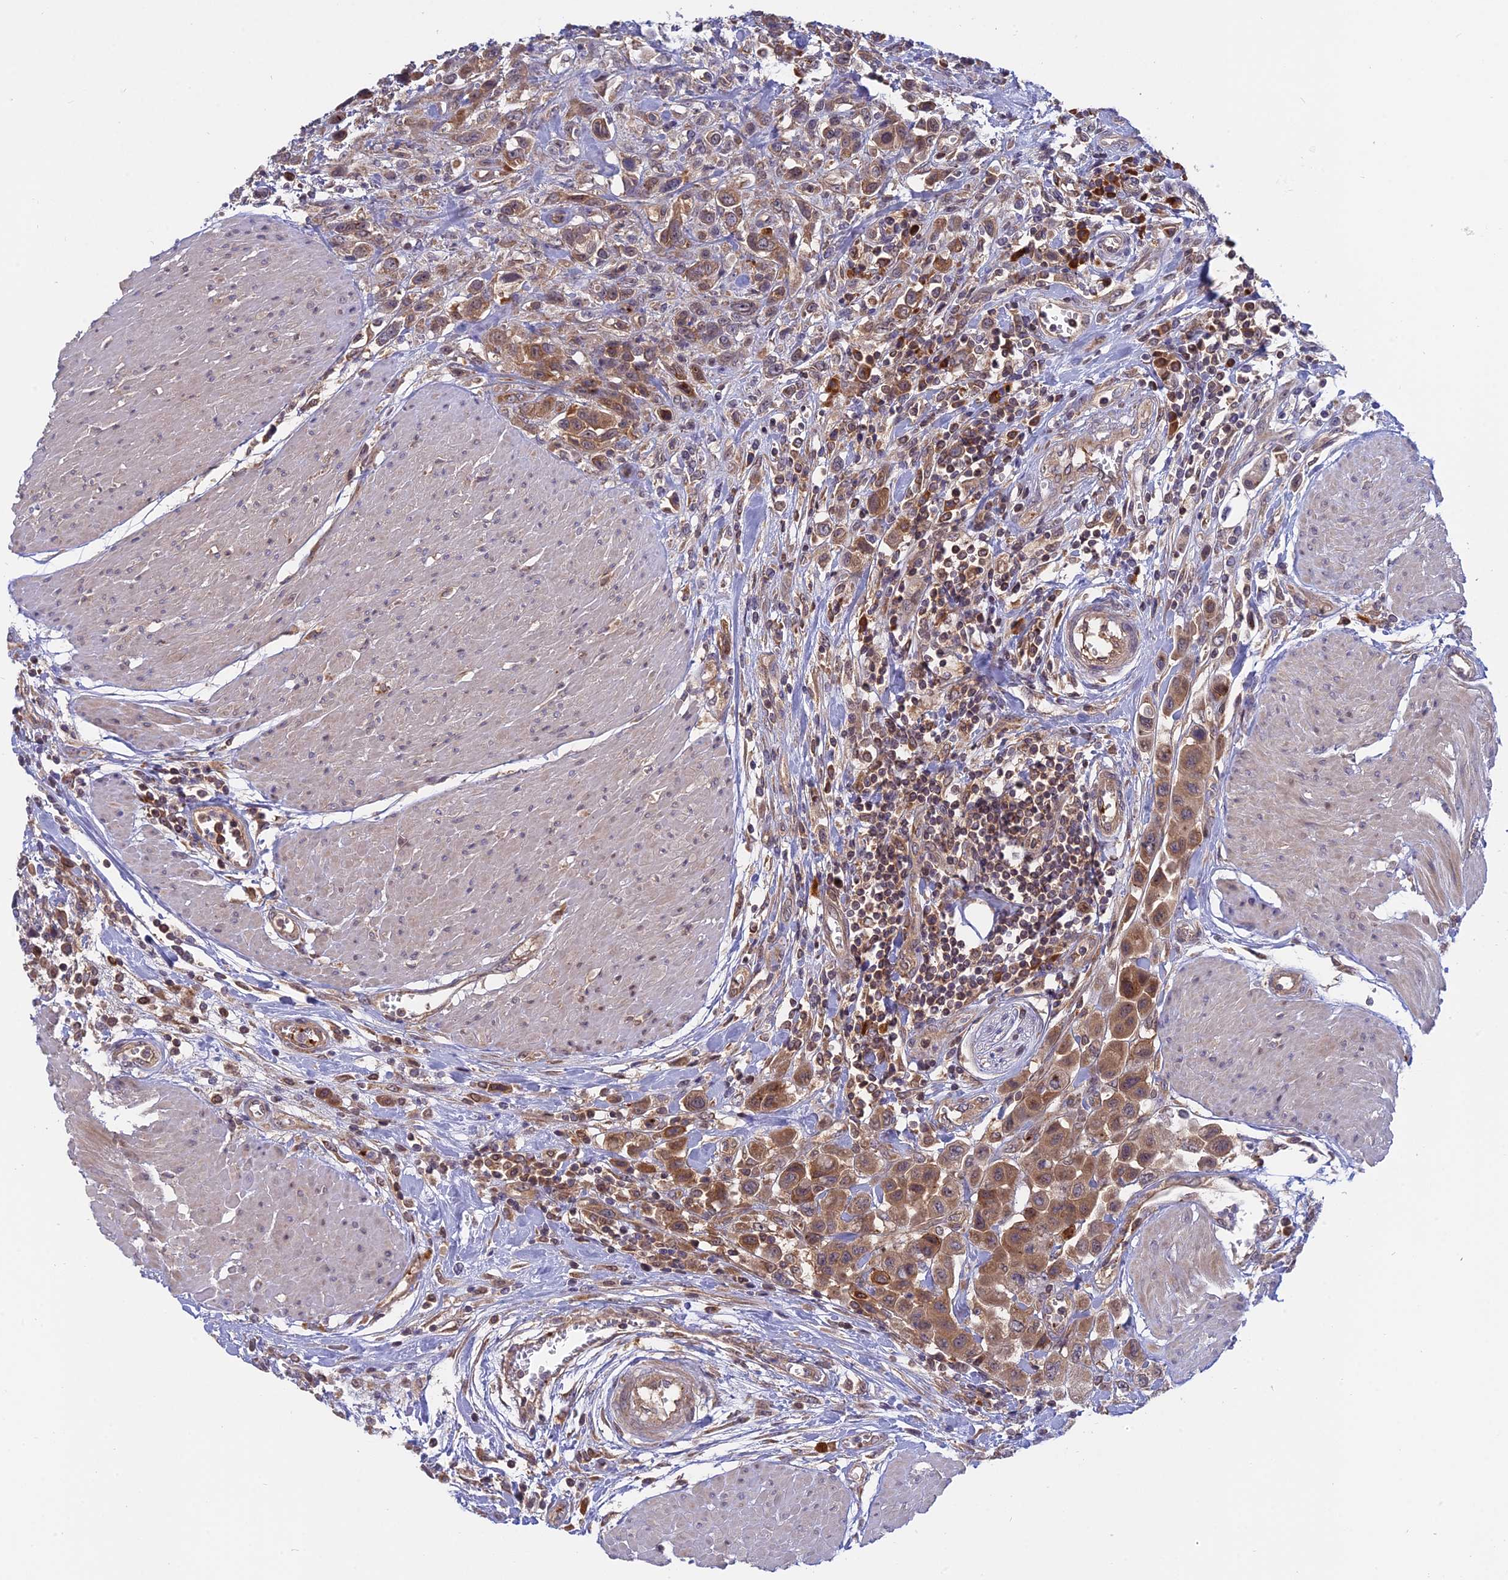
{"staining": {"intensity": "moderate", "quantity": ">75%", "location": "cytoplasmic/membranous"}, "tissue": "urothelial cancer", "cell_type": "Tumor cells", "image_type": "cancer", "snomed": [{"axis": "morphology", "description": "Urothelial carcinoma, High grade"}, {"axis": "topography", "description": "Urinary bladder"}], "caption": "Brown immunohistochemical staining in urothelial cancer shows moderate cytoplasmic/membranous positivity in approximately >75% of tumor cells.", "gene": "IL21R", "patient": {"sex": "male", "age": 50}}